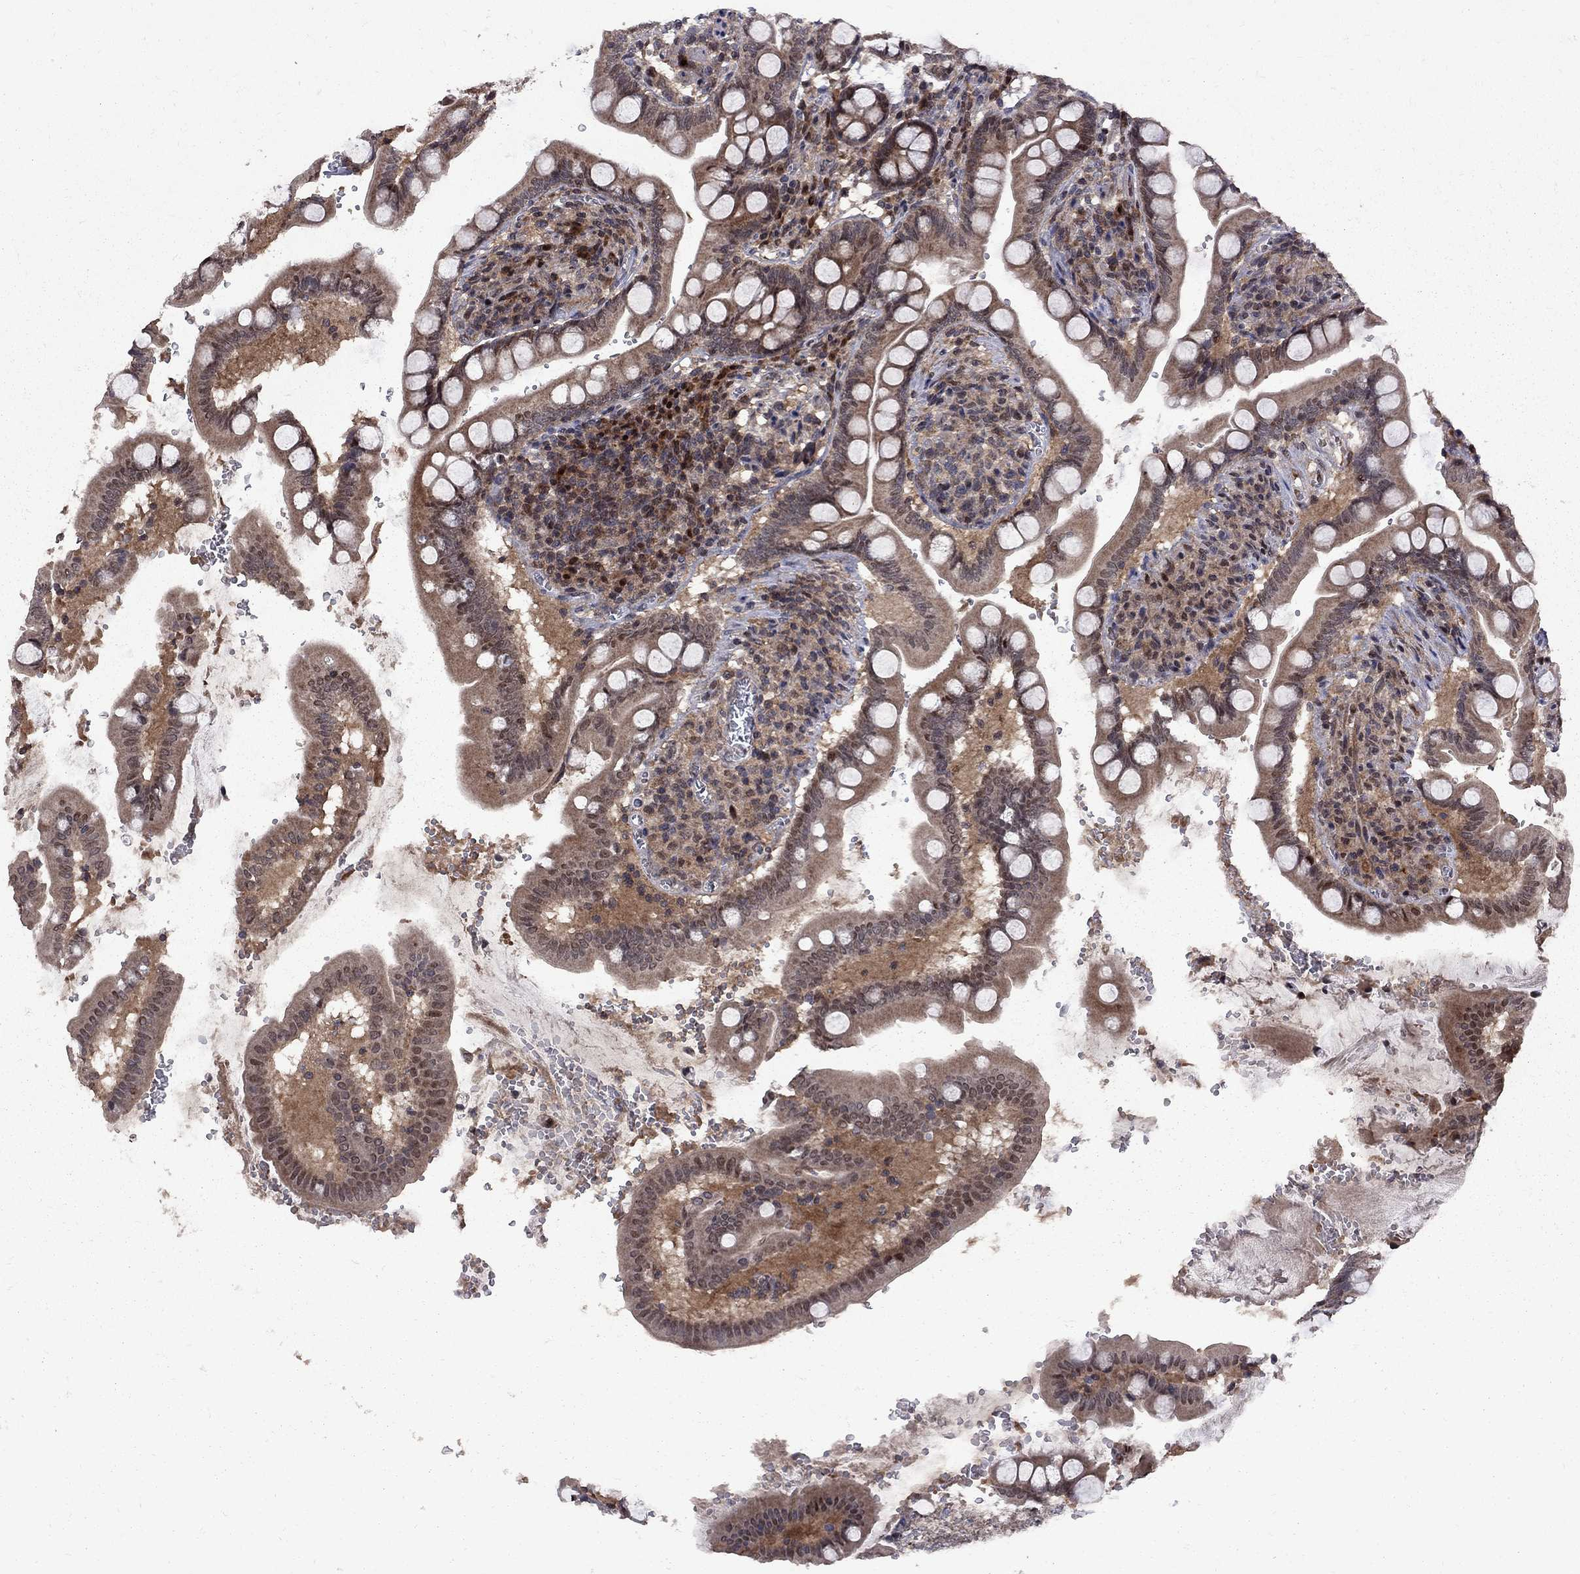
{"staining": {"intensity": "moderate", "quantity": ">75%", "location": "cytoplasmic/membranous"}, "tissue": "small intestine", "cell_type": "Glandular cells", "image_type": "normal", "snomed": [{"axis": "morphology", "description": "Normal tissue, NOS"}, {"axis": "topography", "description": "Small intestine"}], "caption": "Immunohistochemical staining of normal small intestine displays >75% levels of moderate cytoplasmic/membranous protein expression in about >75% of glandular cells. (Stains: DAB in brown, nuclei in blue, Microscopy: brightfield microscopy at high magnification).", "gene": "IPP", "patient": {"sex": "female", "age": 56}}